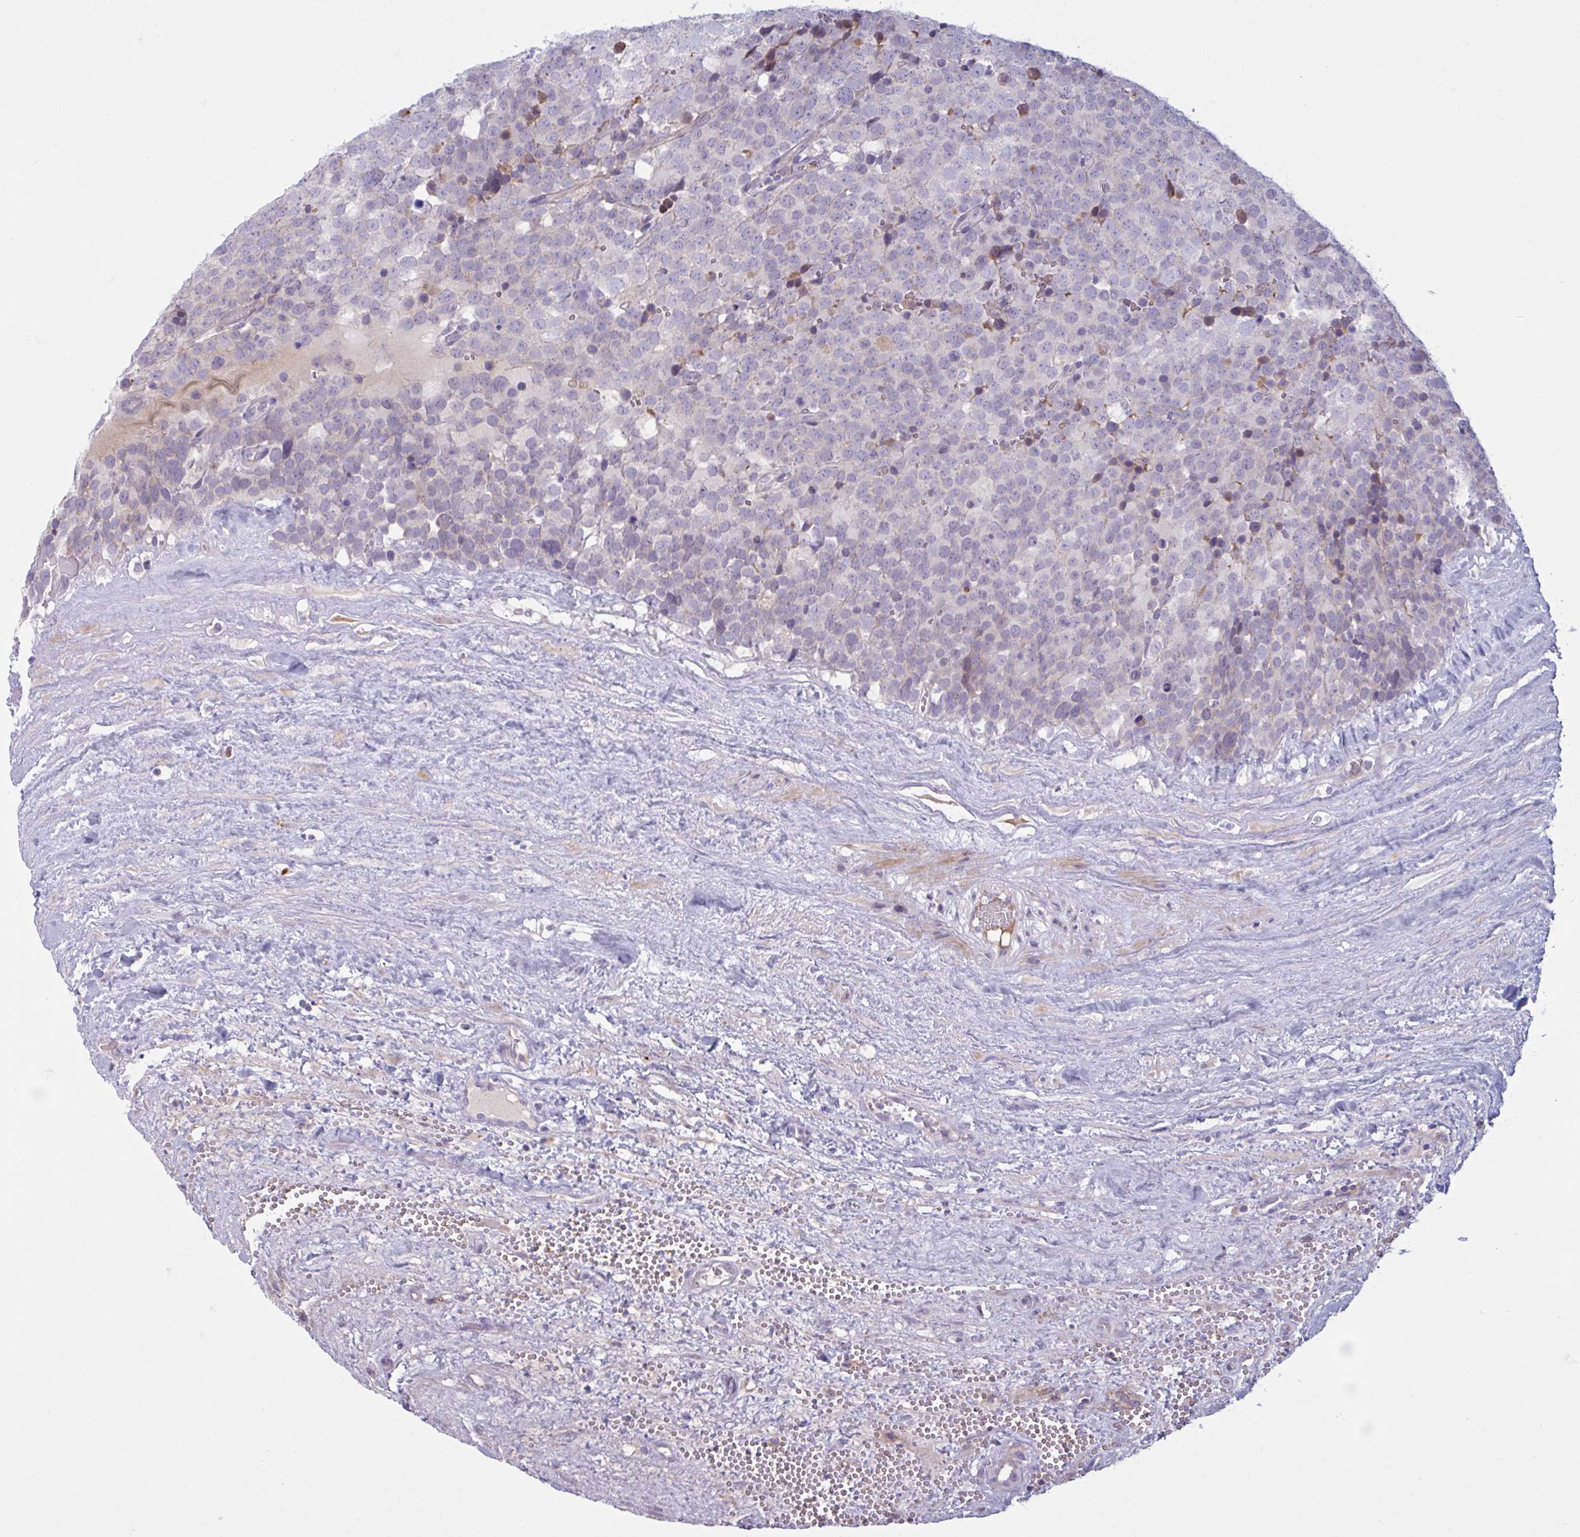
{"staining": {"intensity": "negative", "quantity": "none", "location": "none"}, "tissue": "testis cancer", "cell_type": "Tumor cells", "image_type": "cancer", "snomed": [{"axis": "morphology", "description": "Seminoma, NOS"}, {"axis": "topography", "description": "Testis"}], "caption": "Seminoma (testis) stained for a protein using IHC reveals no staining tumor cells.", "gene": "VWC2", "patient": {"sex": "male", "age": 71}}